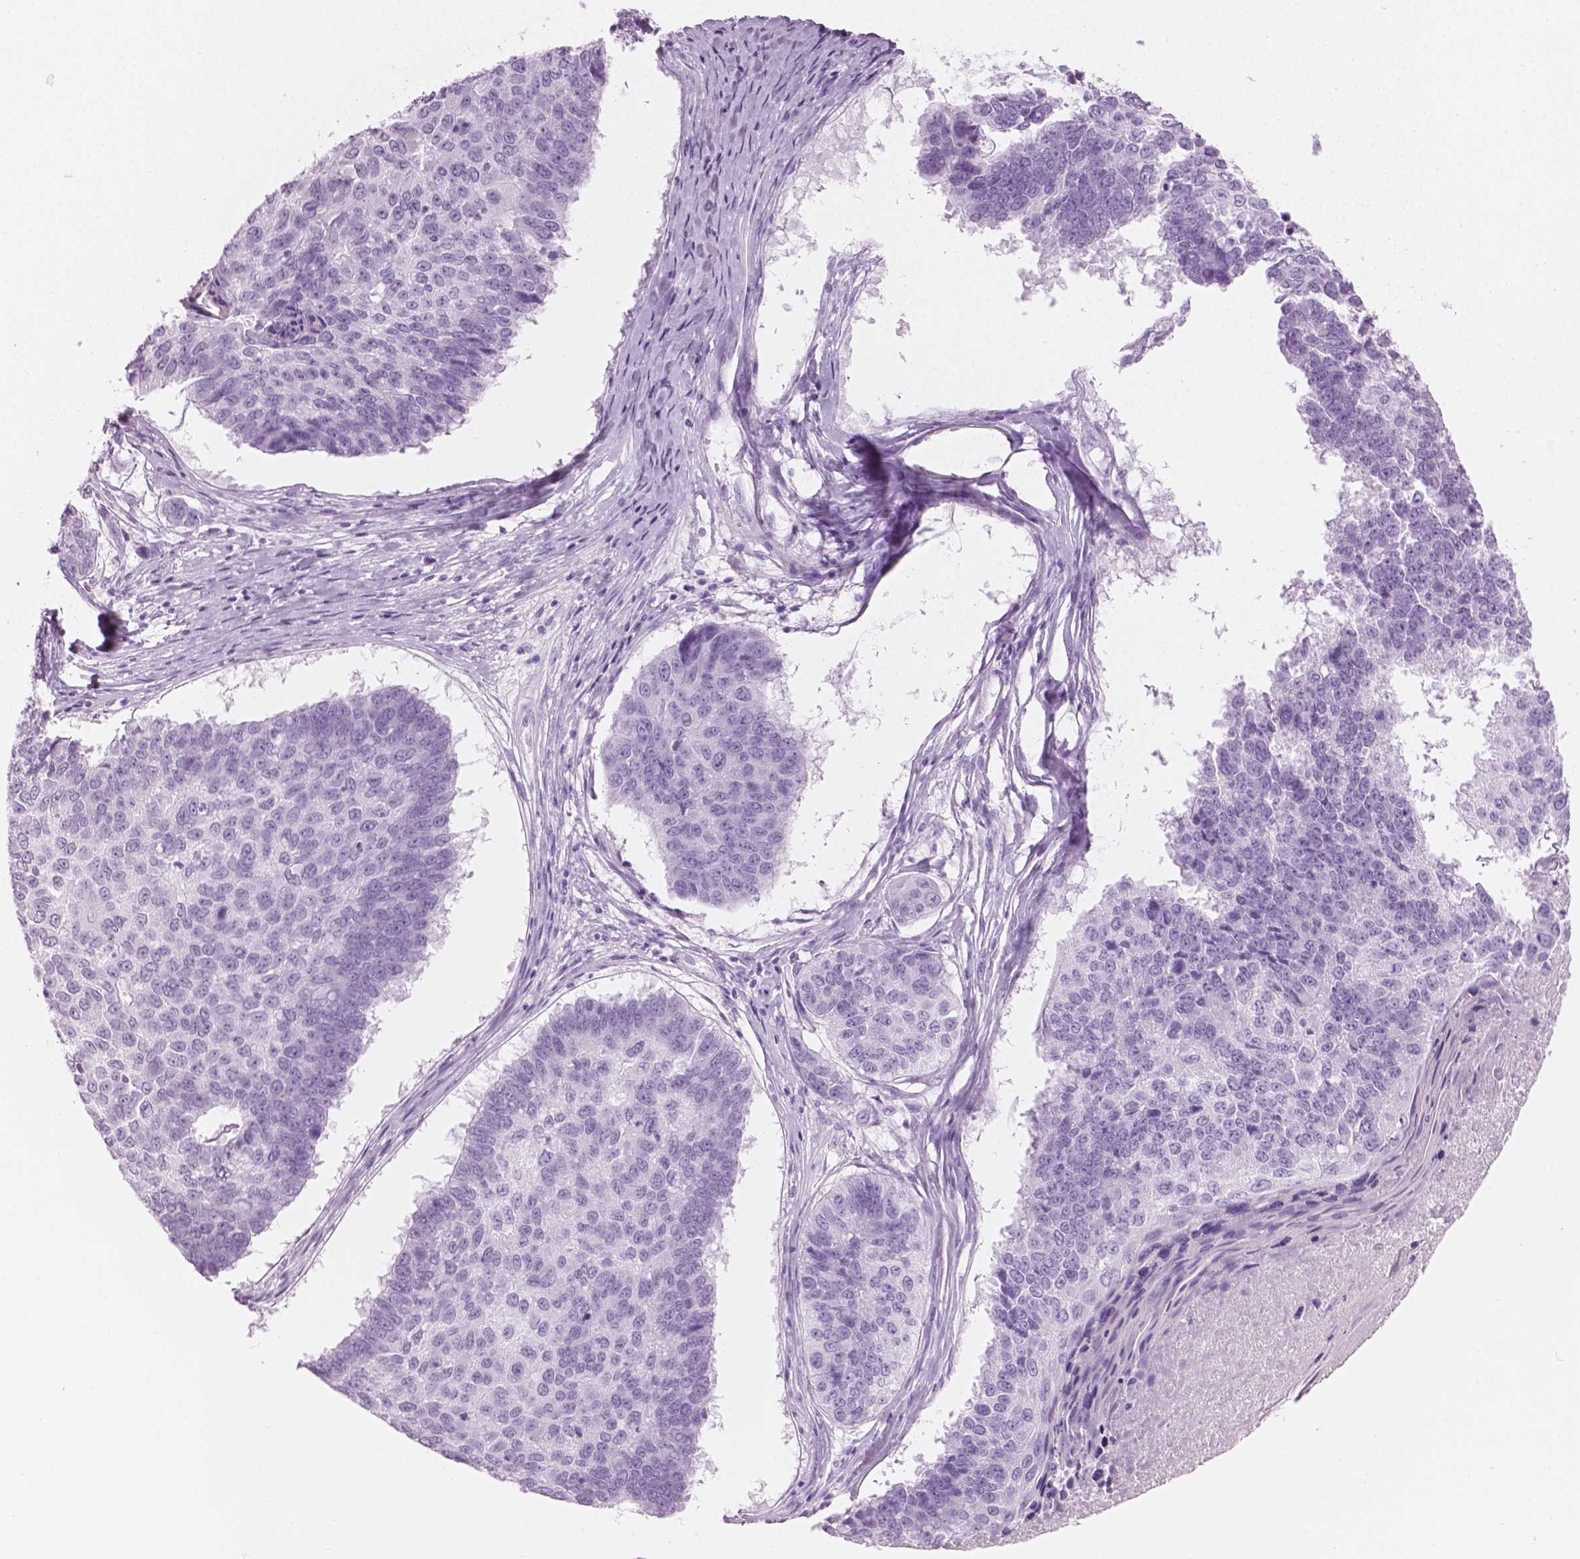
{"staining": {"intensity": "negative", "quantity": "none", "location": "none"}, "tissue": "lung cancer", "cell_type": "Tumor cells", "image_type": "cancer", "snomed": [{"axis": "morphology", "description": "Squamous cell carcinoma, NOS"}, {"axis": "topography", "description": "Lung"}], "caption": "Tumor cells show no significant staining in lung squamous cell carcinoma.", "gene": "PLIN4", "patient": {"sex": "male", "age": 73}}